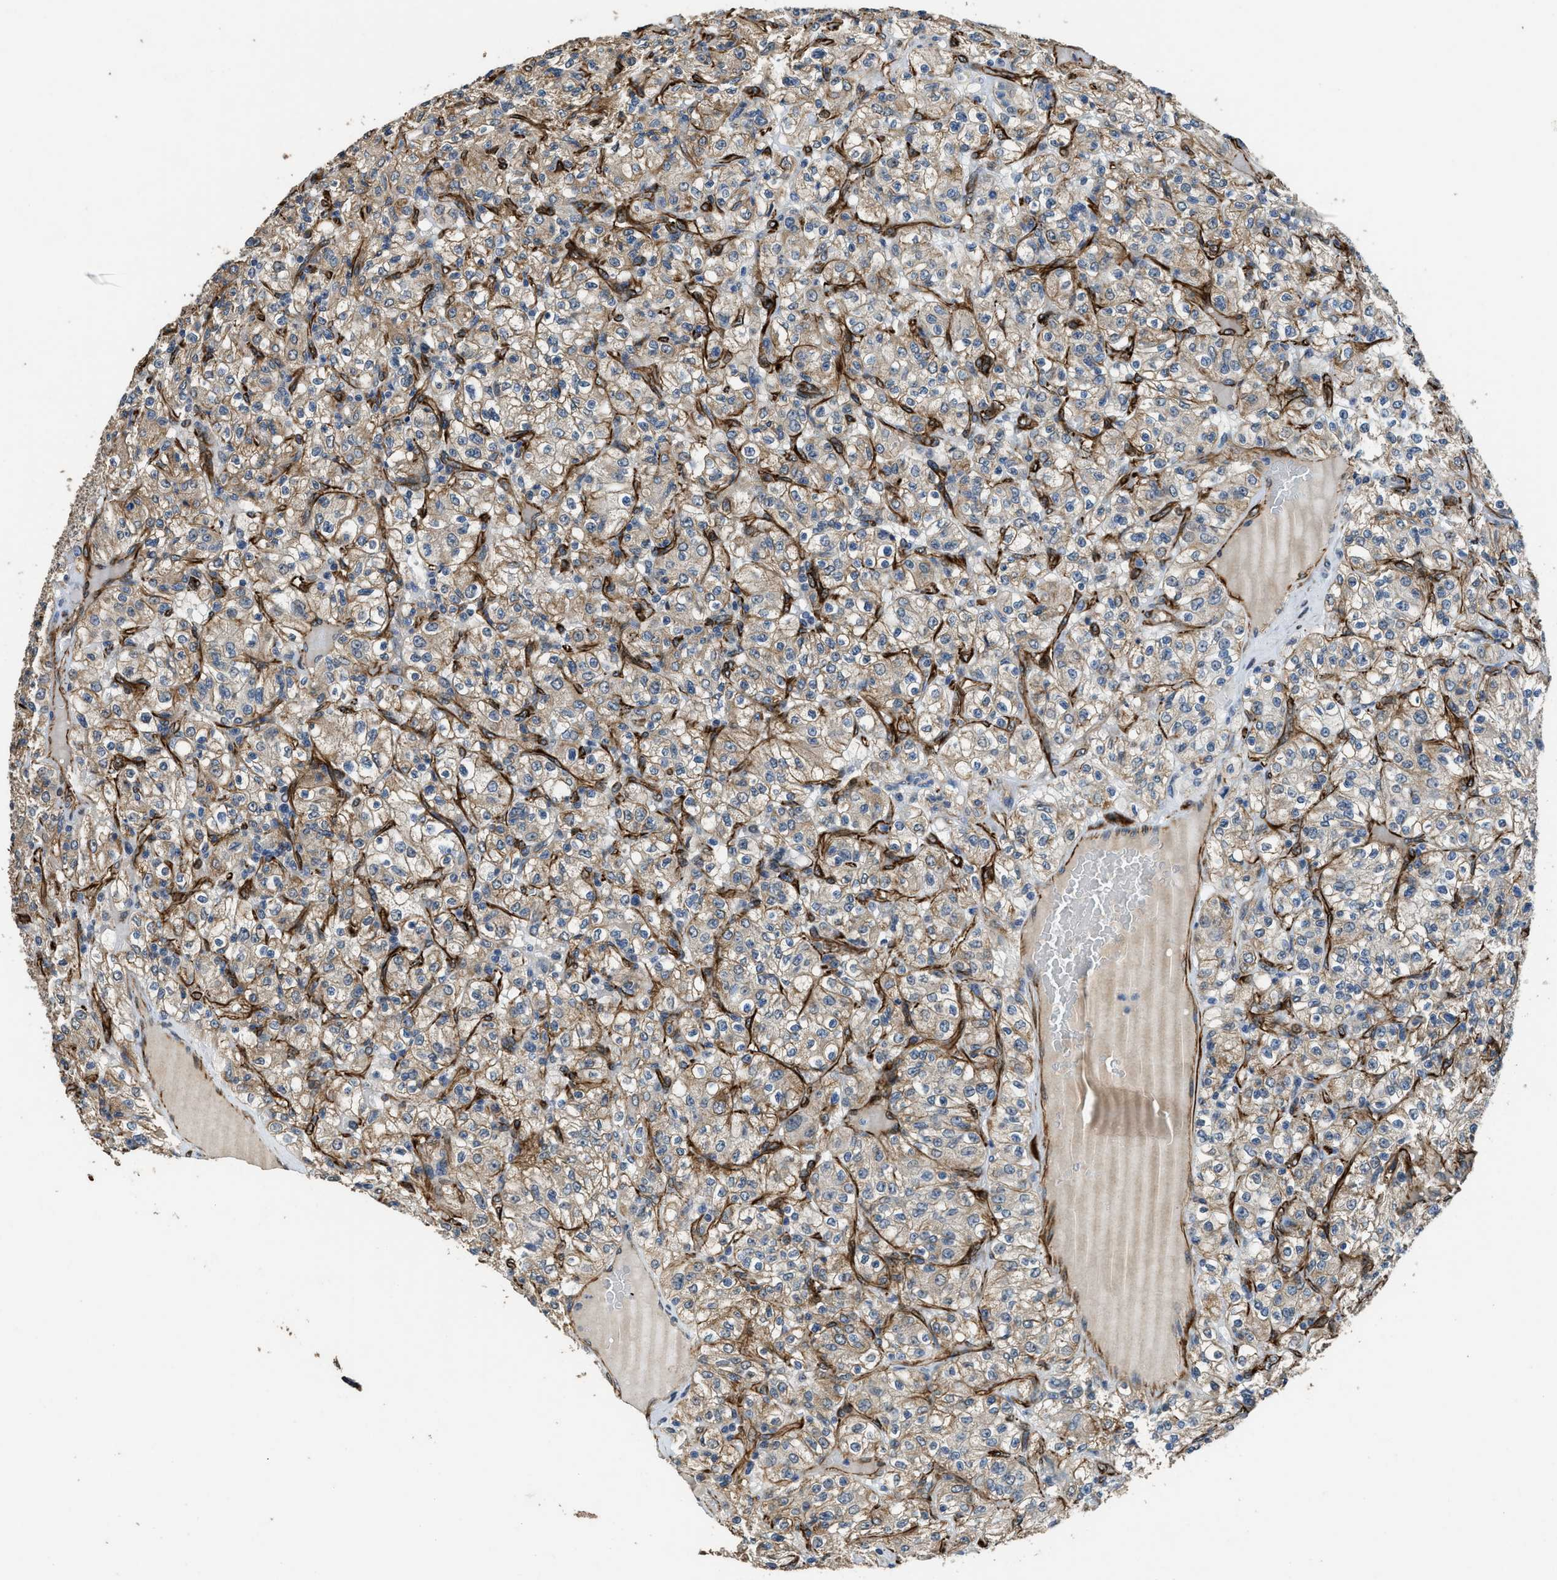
{"staining": {"intensity": "weak", "quantity": ">75%", "location": "cytoplasmic/membranous"}, "tissue": "renal cancer", "cell_type": "Tumor cells", "image_type": "cancer", "snomed": [{"axis": "morphology", "description": "Normal tissue, NOS"}, {"axis": "morphology", "description": "Adenocarcinoma, NOS"}, {"axis": "topography", "description": "Kidney"}], "caption": "Adenocarcinoma (renal) tissue reveals weak cytoplasmic/membranous staining in approximately >75% of tumor cells The staining was performed using DAB (3,3'-diaminobenzidine), with brown indicating positive protein expression. Nuclei are stained blue with hematoxylin.", "gene": "SYNM", "patient": {"sex": "female", "age": 72}}